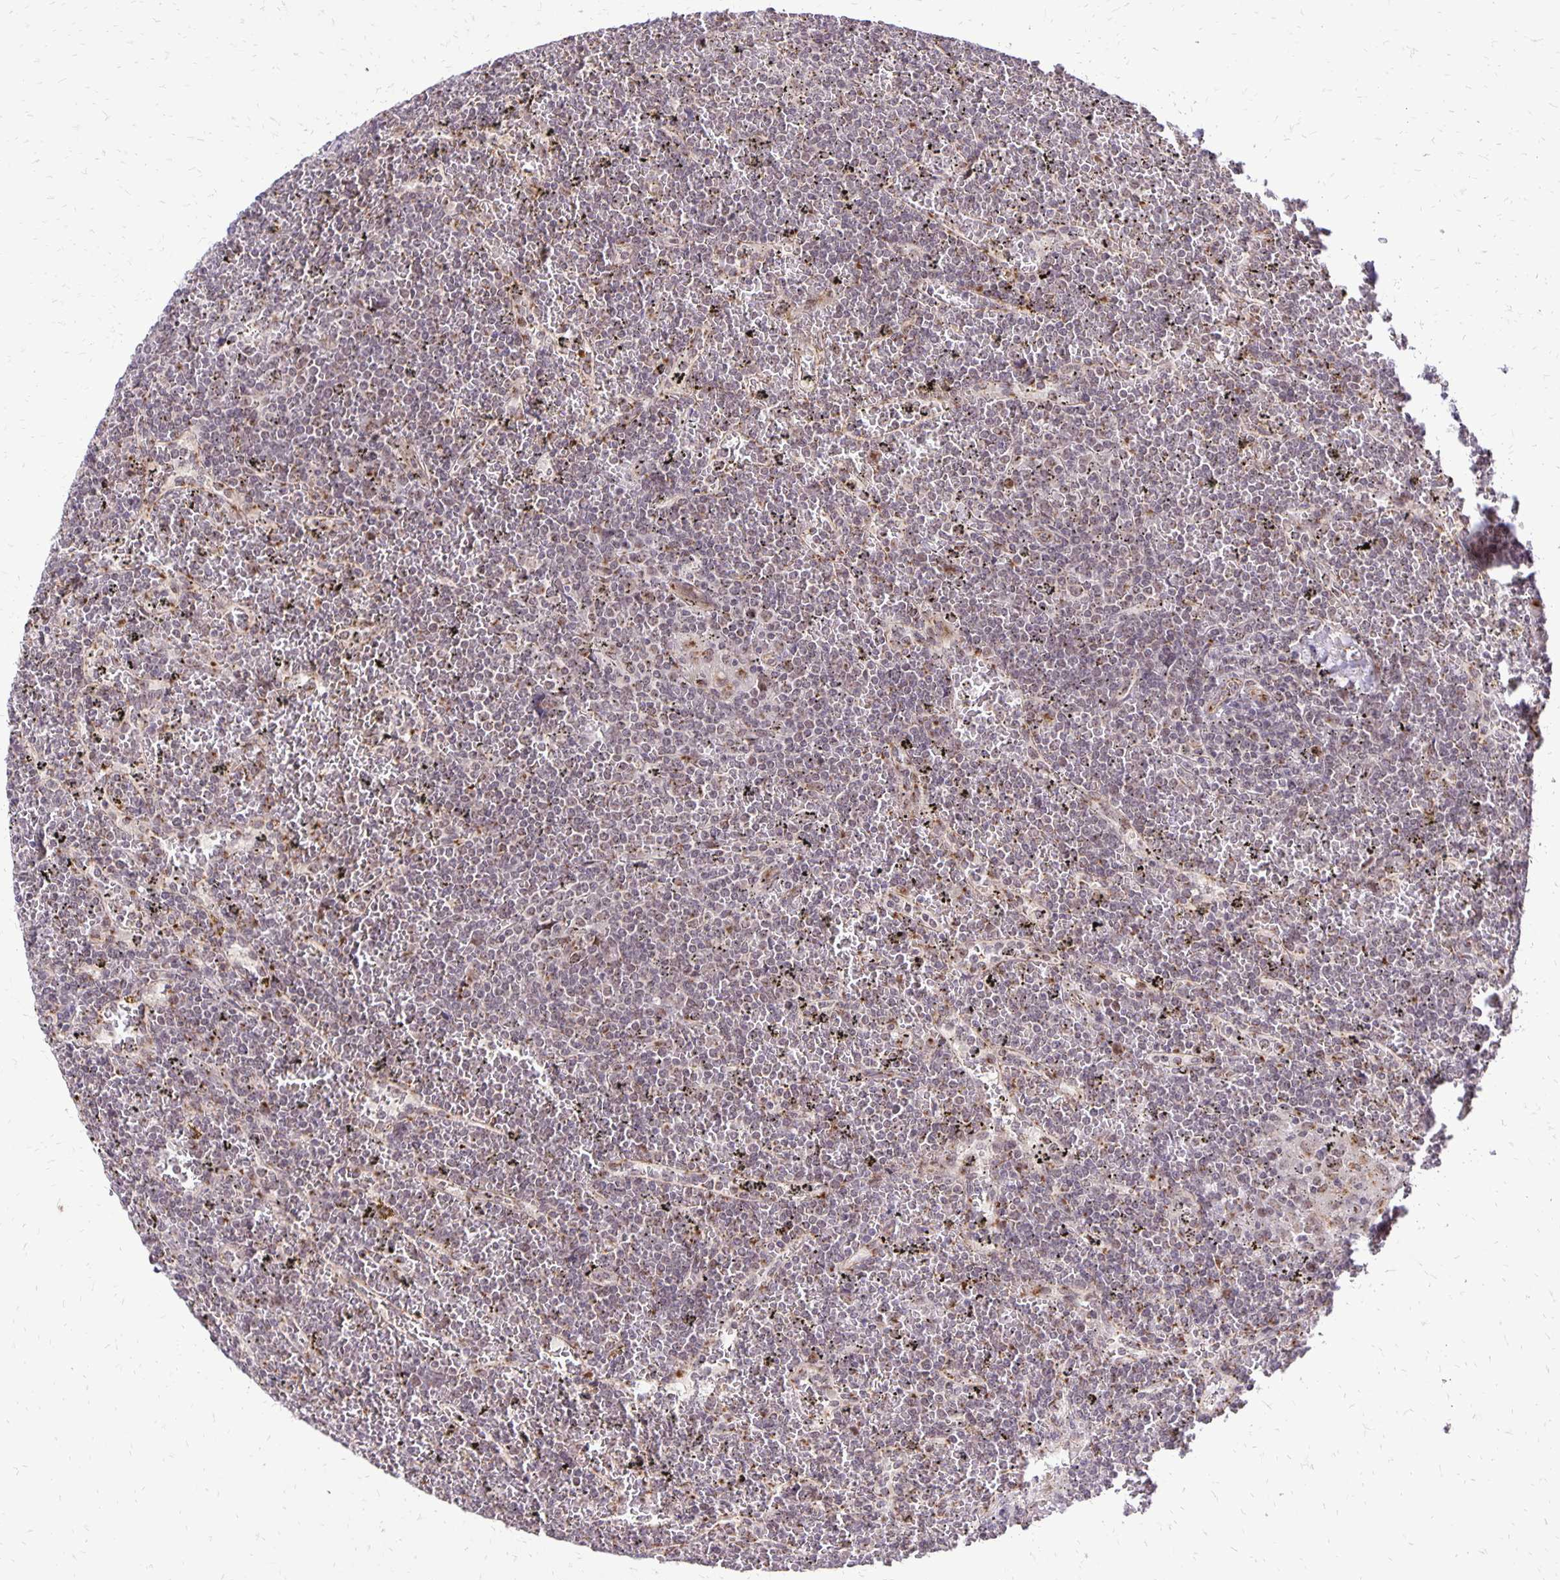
{"staining": {"intensity": "weak", "quantity": "25%-75%", "location": "cytoplasmic/membranous"}, "tissue": "lymphoma", "cell_type": "Tumor cells", "image_type": "cancer", "snomed": [{"axis": "morphology", "description": "Malignant lymphoma, non-Hodgkin's type, Low grade"}, {"axis": "topography", "description": "Spleen"}], "caption": "The immunohistochemical stain highlights weak cytoplasmic/membranous staining in tumor cells of malignant lymphoma, non-Hodgkin's type (low-grade) tissue. (IHC, brightfield microscopy, high magnification).", "gene": "GOLGA5", "patient": {"sex": "female", "age": 19}}